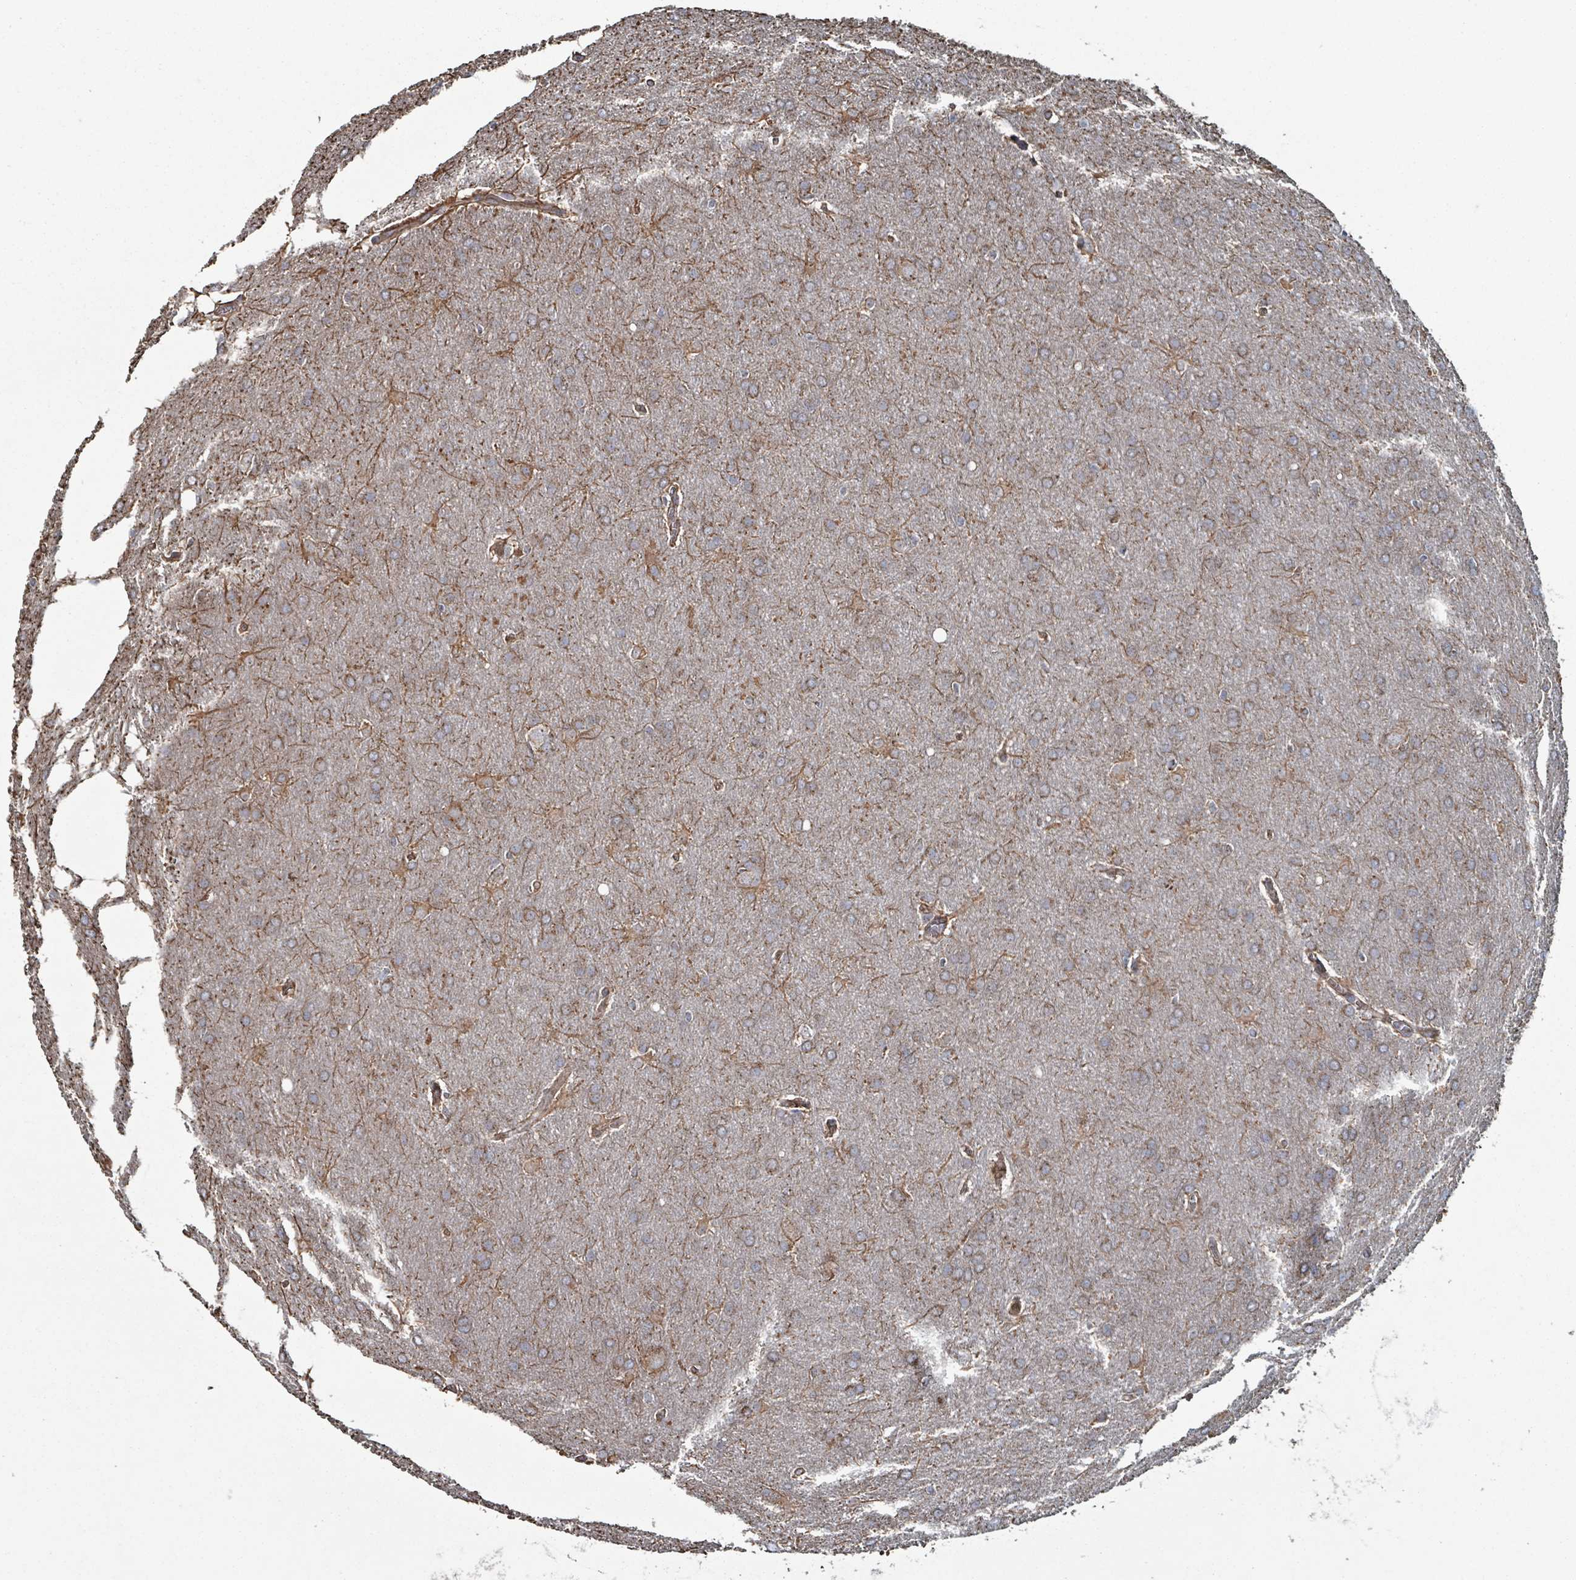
{"staining": {"intensity": "weak", "quantity": "25%-75%", "location": "cytoplasmic/membranous"}, "tissue": "glioma", "cell_type": "Tumor cells", "image_type": "cancer", "snomed": [{"axis": "morphology", "description": "Glioma, malignant, Low grade"}, {"axis": "topography", "description": "Brain"}], "caption": "Immunohistochemical staining of malignant glioma (low-grade) reveals weak cytoplasmic/membranous protein positivity in approximately 25%-75% of tumor cells.", "gene": "MRPL4", "patient": {"sex": "female", "age": 32}}